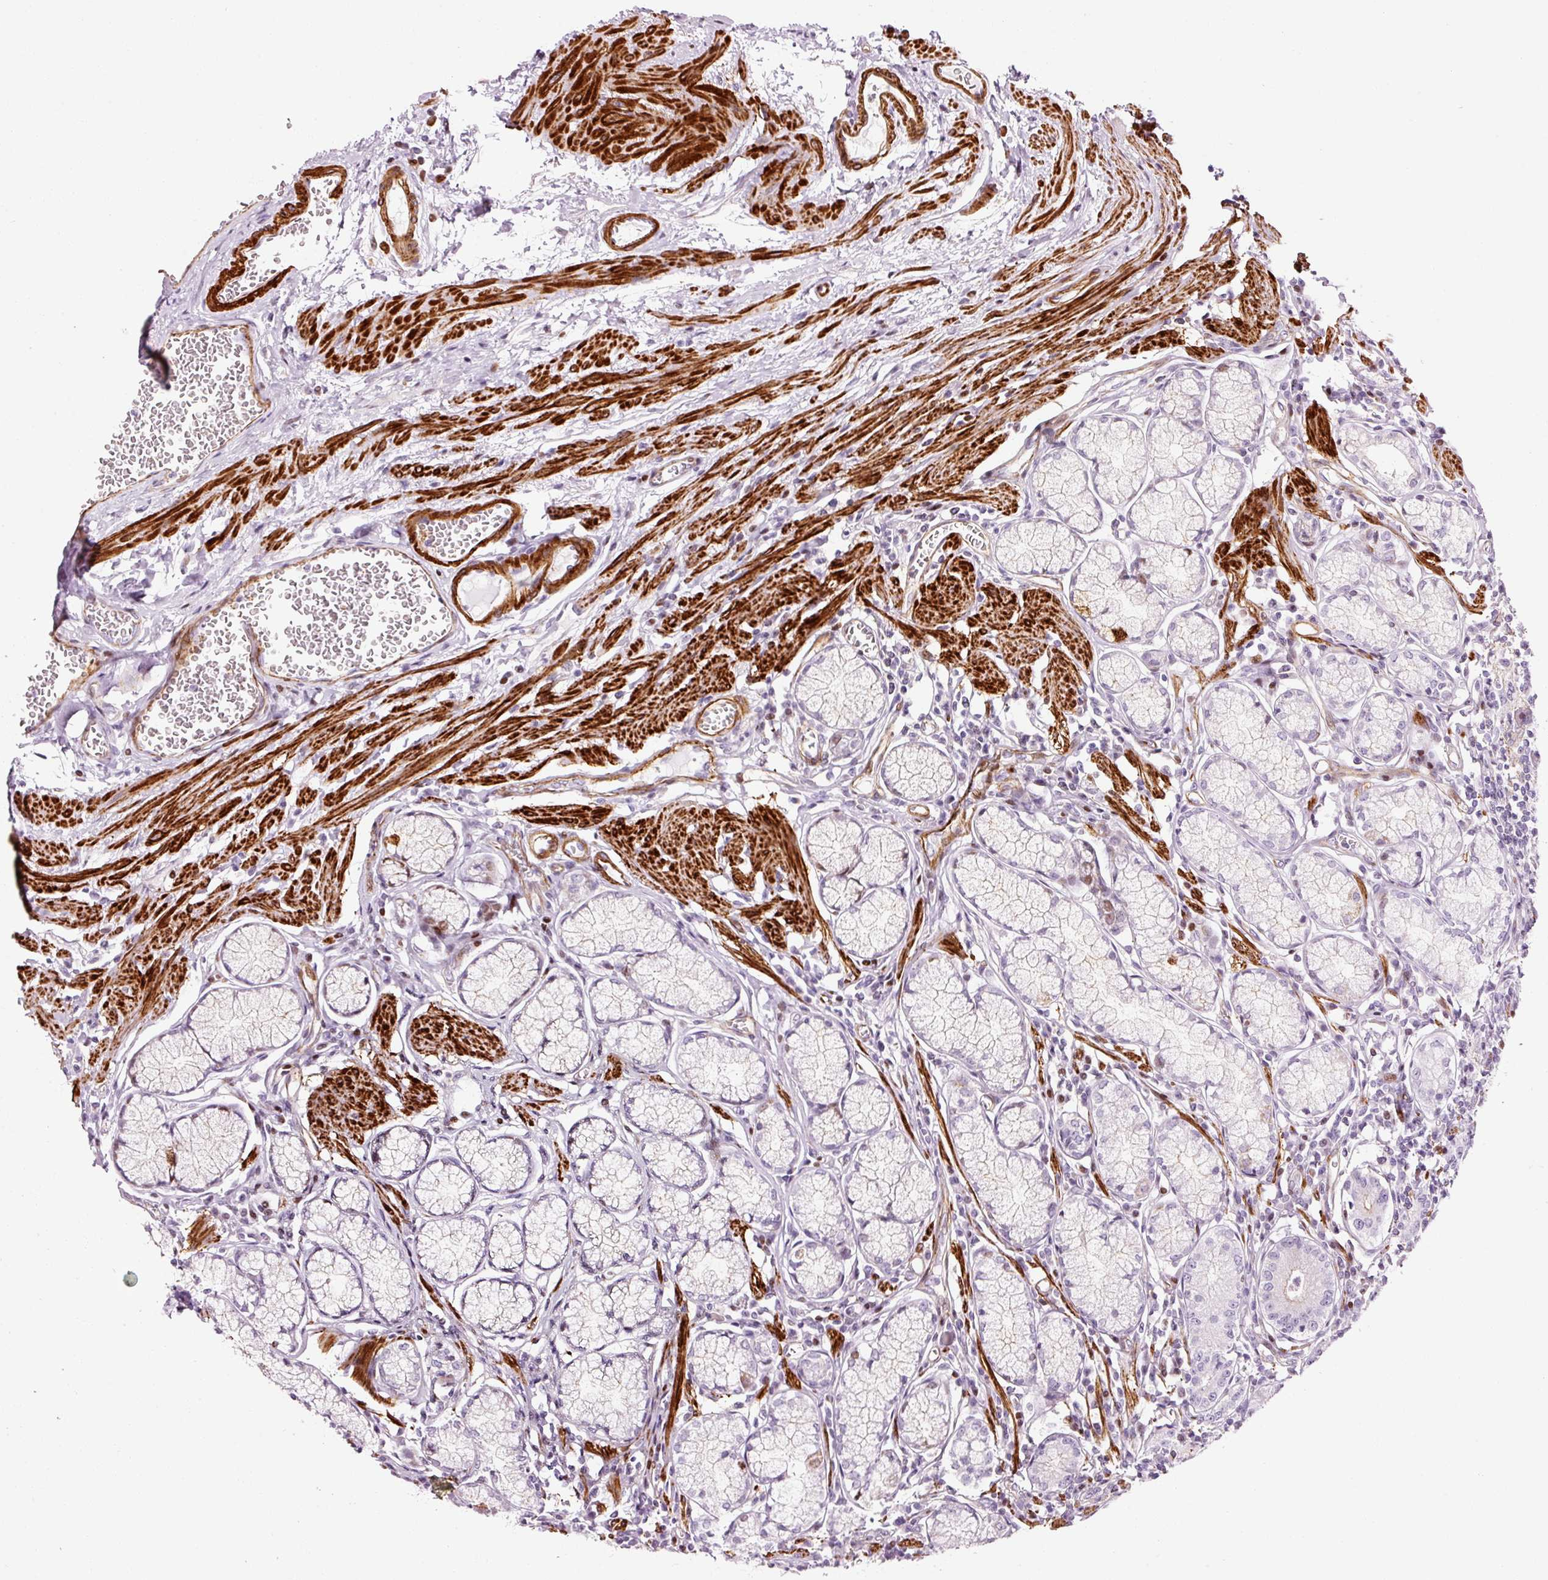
{"staining": {"intensity": "strong", "quantity": "25%-75%", "location": "cytoplasmic/membranous"}, "tissue": "stomach", "cell_type": "Glandular cells", "image_type": "normal", "snomed": [{"axis": "morphology", "description": "Normal tissue, NOS"}, {"axis": "topography", "description": "Stomach"}], "caption": "This is a histology image of IHC staining of benign stomach, which shows strong expression in the cytoplasmic/membranous of glandular cells.", "gene": "ANKRD20A1", "patient": {"sex": "male", "age": 55}}